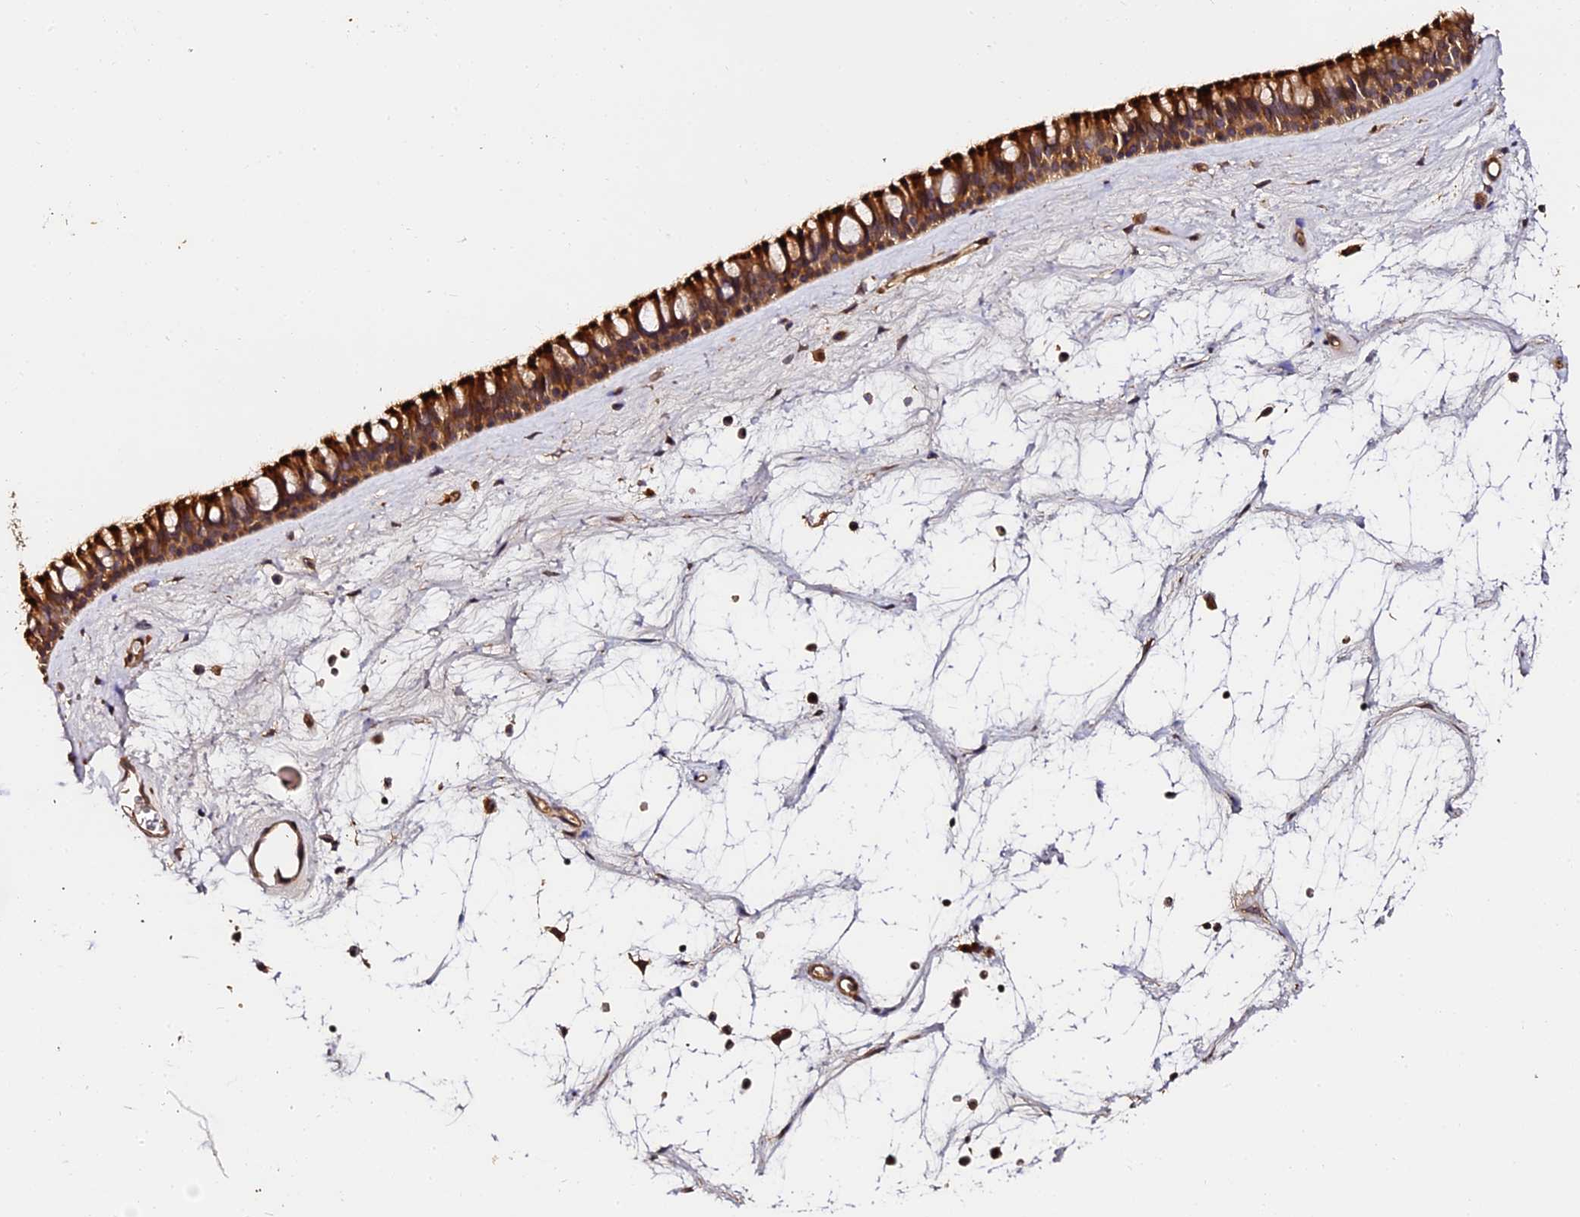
{"staining": {"intensity": "strong", "quantity": ">75%", "location": "cytoplasmic/membranous"}, "tissue": "nasopharynx", "cell_type": "Respiratory epithelial cells", "image_type": "normal", "snomed": [{"axis": "morphology", "description": "Normal tissue, NOS"}, {"axis": "topography", "description": "Nasopharynx"}], "caption": "Respiratory epithelial cells demonstrate strong cytoplasmic/membranous expression in approximately >75% of cells in unremarkable nasopharynx. (brown staining indicates protein expression, while blue staining denotes nuclei).", "gene": "TDO2", "patient": {"sex": "male", "age": 64}}